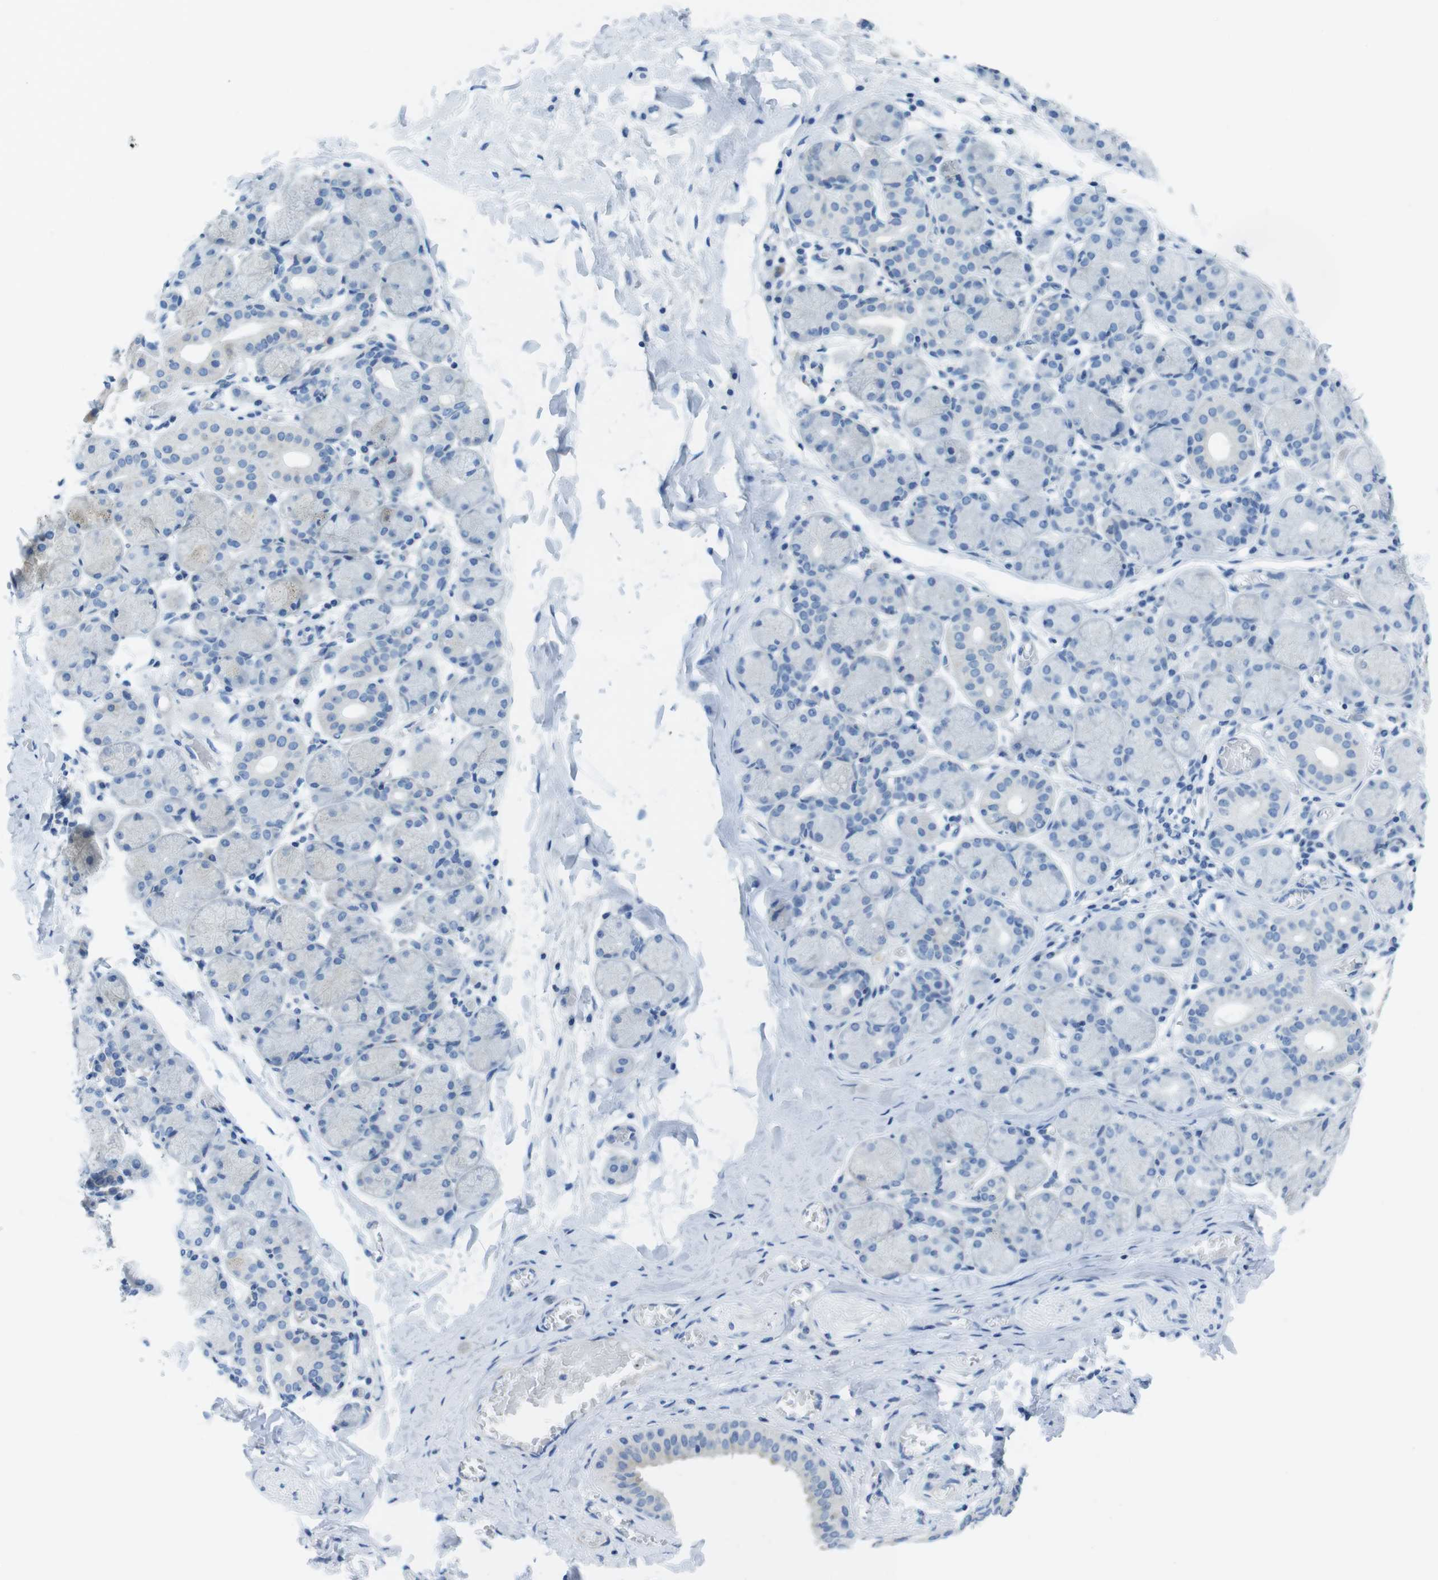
{"staining": {"intensity": "negative", "quantity": "none", "location": "none"}, "tissue": "salivary gland", "cell_type": "Glandular cells", "image_type": "normal", "snomed": [{"axis": "morphology", "description": "Normal tissue, NOS"}, {"axis": "topography", "description": "Salivary gland"}], "caption": "This is an immunohistochemistry histopathology image of unremarkable human salivary gland. There is no positivity in glandular cells.", "gene": "ASIC5", "patient": {"sex": "female", "age": 24}}